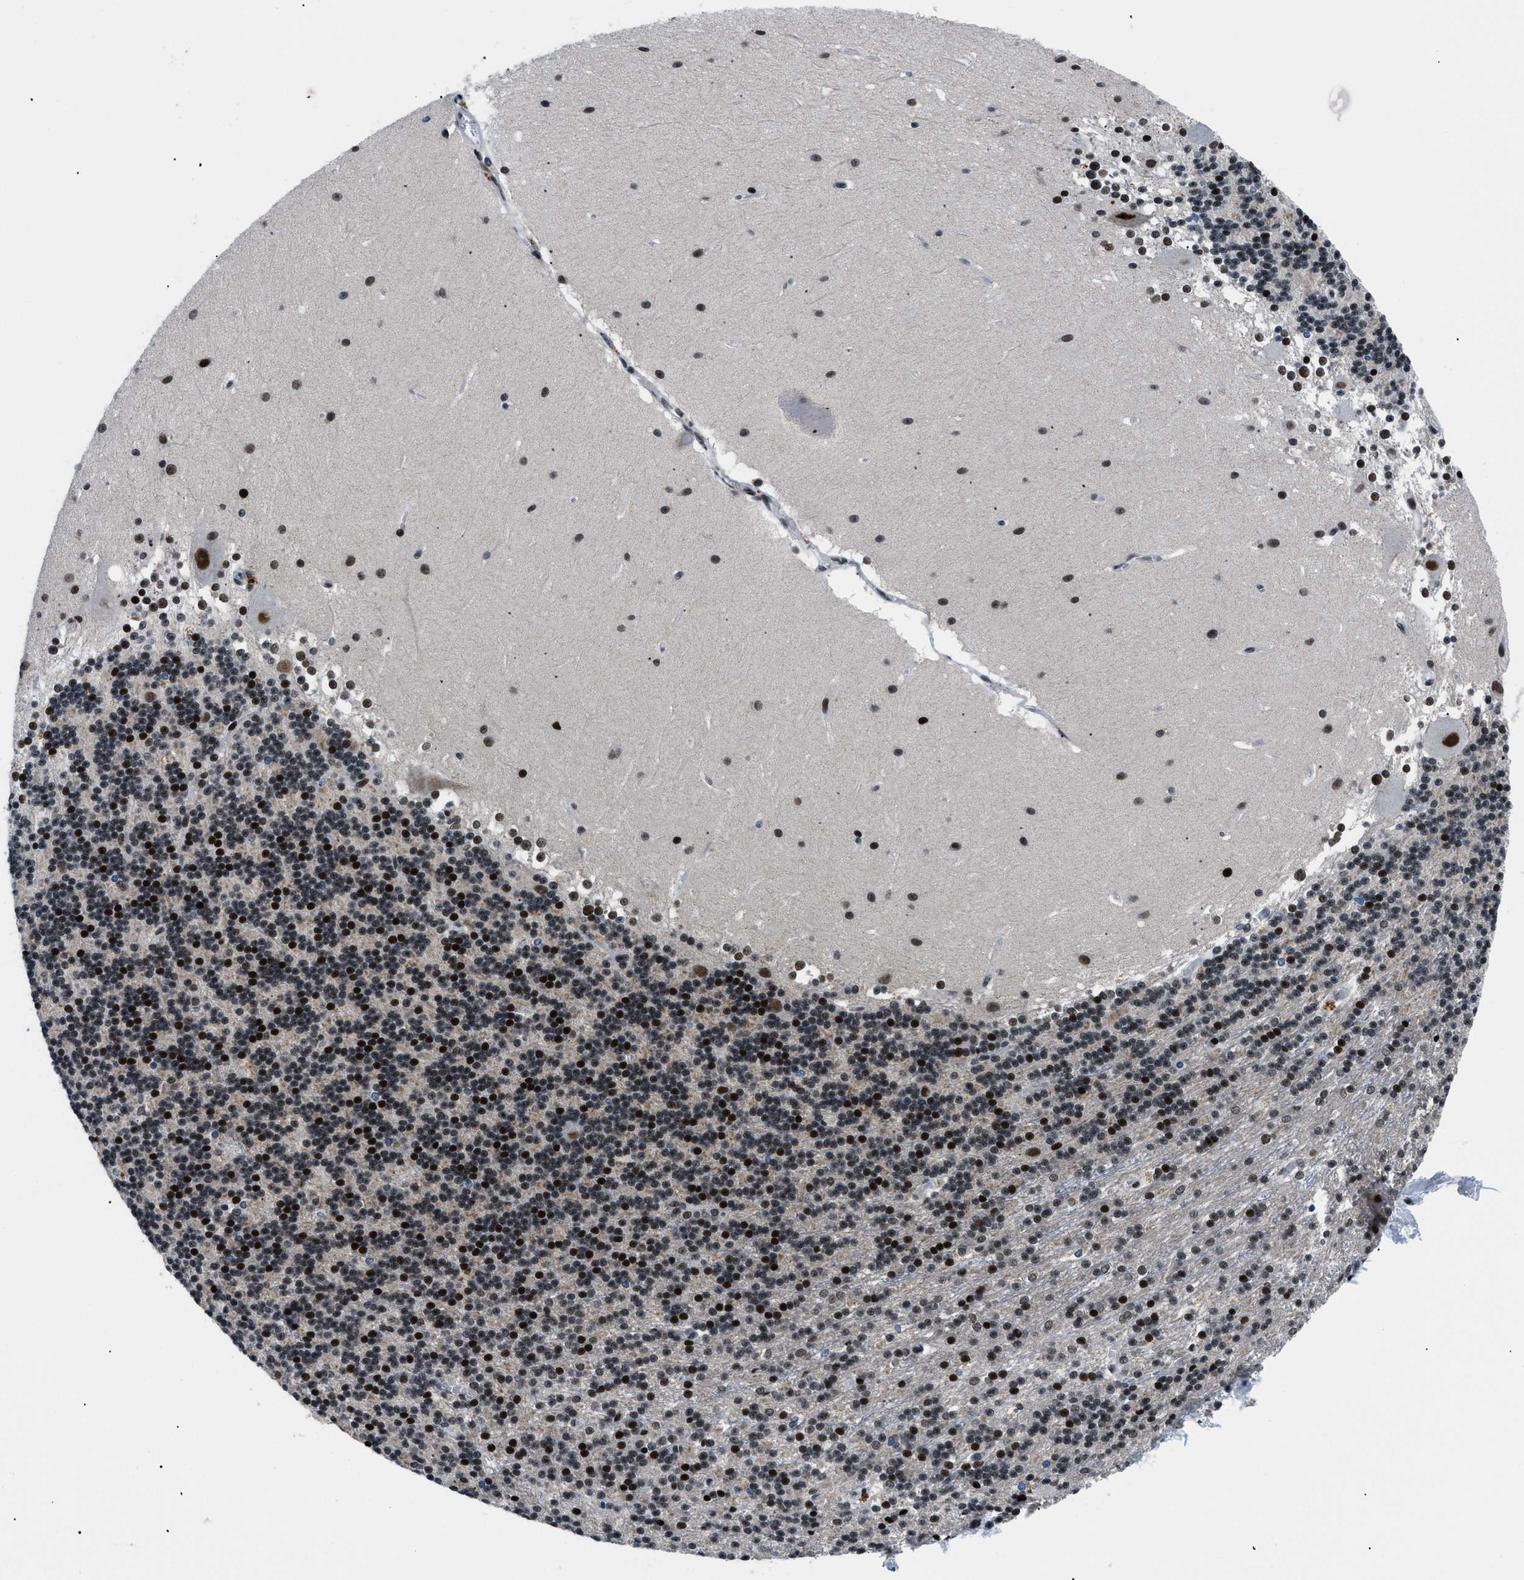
{"staining": {"intensity": "strong", "quantity": ">75%", "location": "nuclear"}, "tissue": "cerebellum", "cell_type": "Cells in granular layer", "image_type": "normal", "snomed": [{"axis": "morphology", "description": "Normal tissue, NOS"}, {"axis": "topography", "description": "Cerebellum"}], "caption": "Strong nuclear staining for a protein is identified in about >75% of cells in granular layer of unremarkable cerebellum using immunohistochemistry.", "gene": "SMARCB1", "patient": {"sex": "female", "age": 19}}